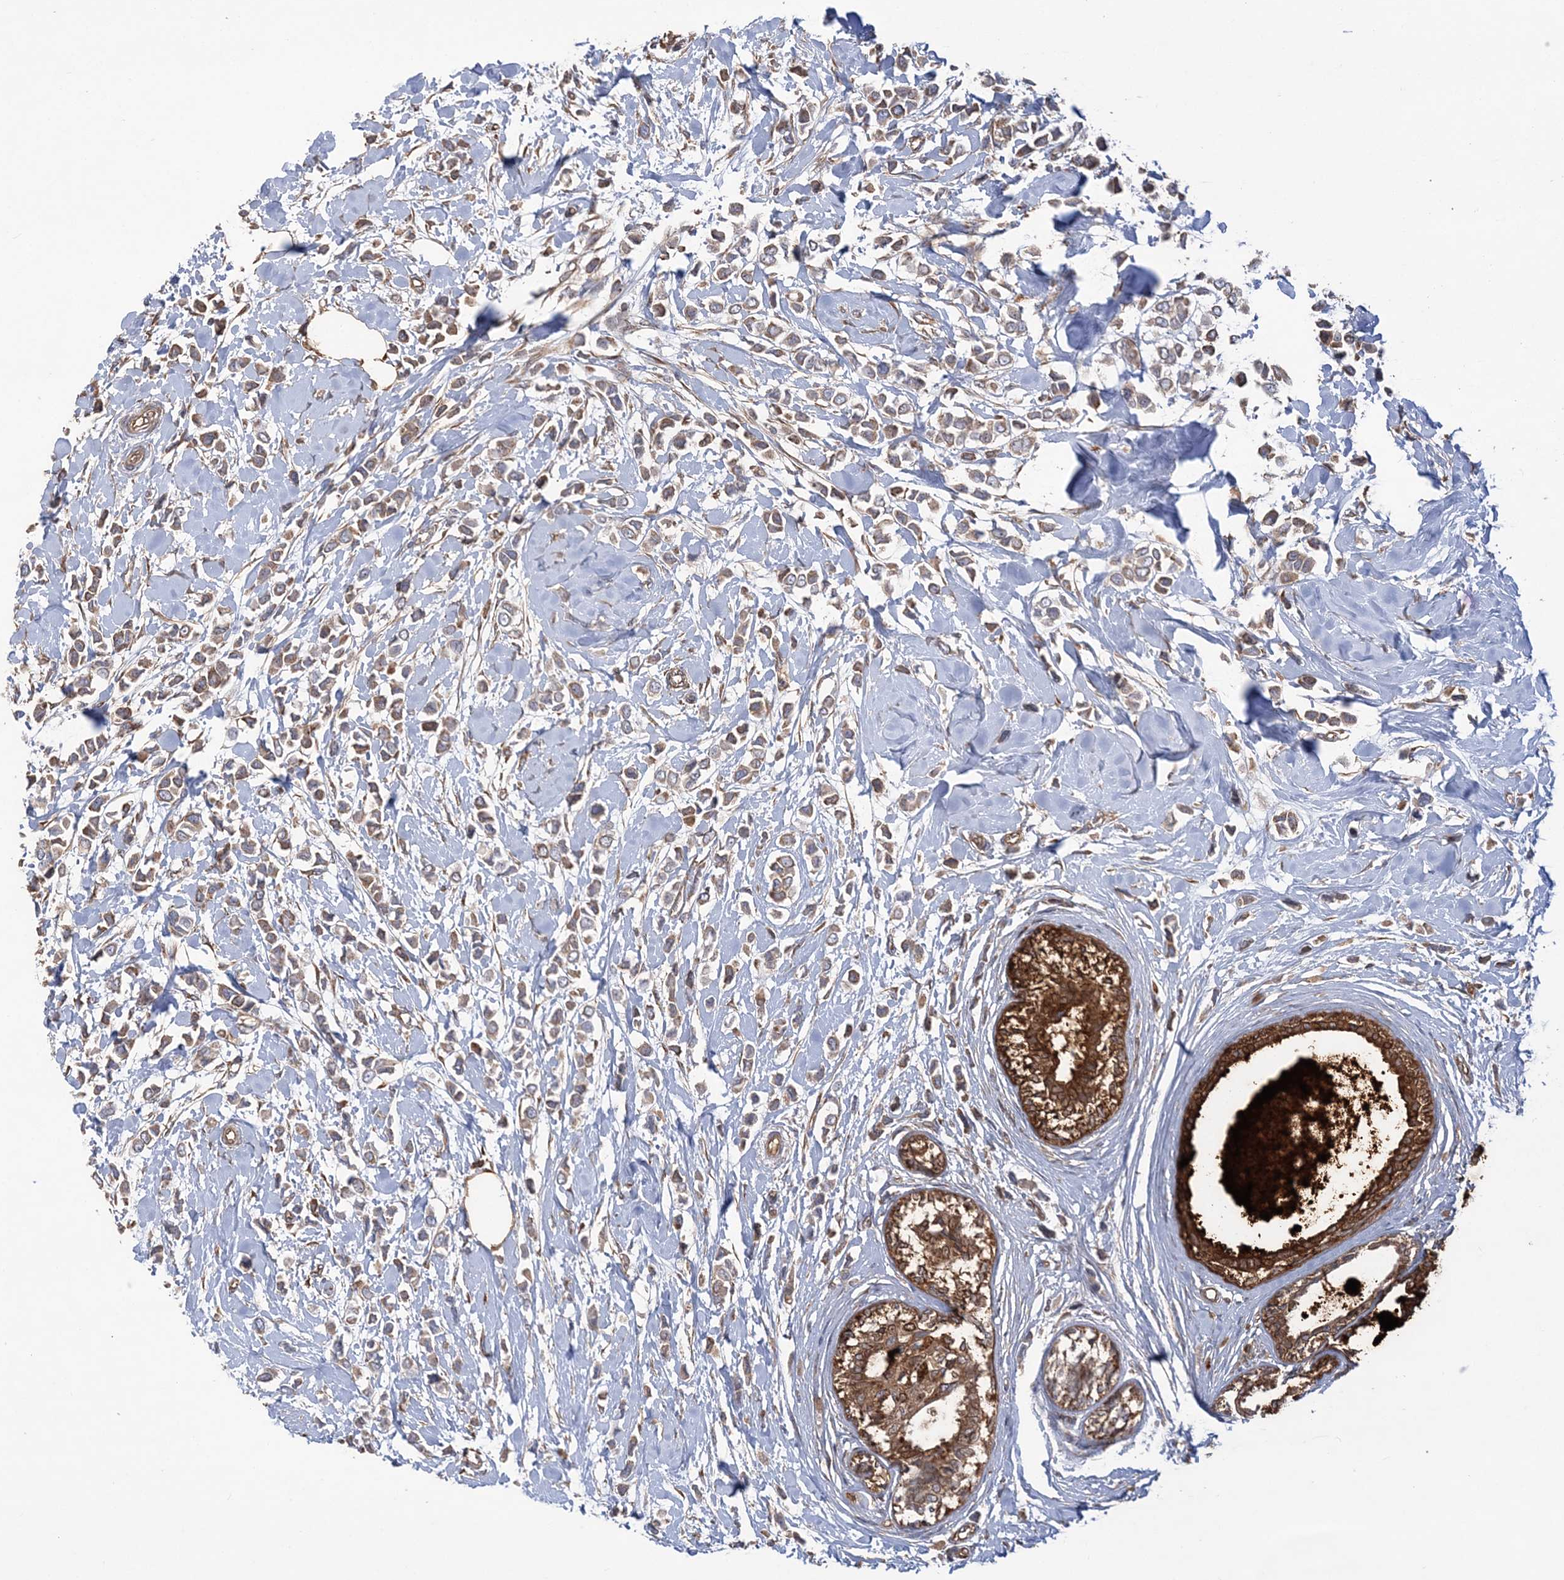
{"staining": {"intensity": "weak", "quantity": ">75%", "location": "cytoplasmic/membranous"}, "tissue": "breast cancer", "cell_type": "Tumor cells", "image_type": "cancer", "snomed": [{"axis": "morphology", "description": "Lobular carcinoma"}, {"axis": "topography", "description": "Breast"}], "caption": "Immunohistochemistry (IHC) image of neoplastic tissue: breast lobular carcinoma stained using immunohistochemistry exhibits low levels of weak protein expression localized specifically in the cytoplasmic/membranous of tumor cells, appearing as a cytoplasmic/membranous brown color.", "gene": "ZNF821", "patient": {"sex": "female", "age": 51}}